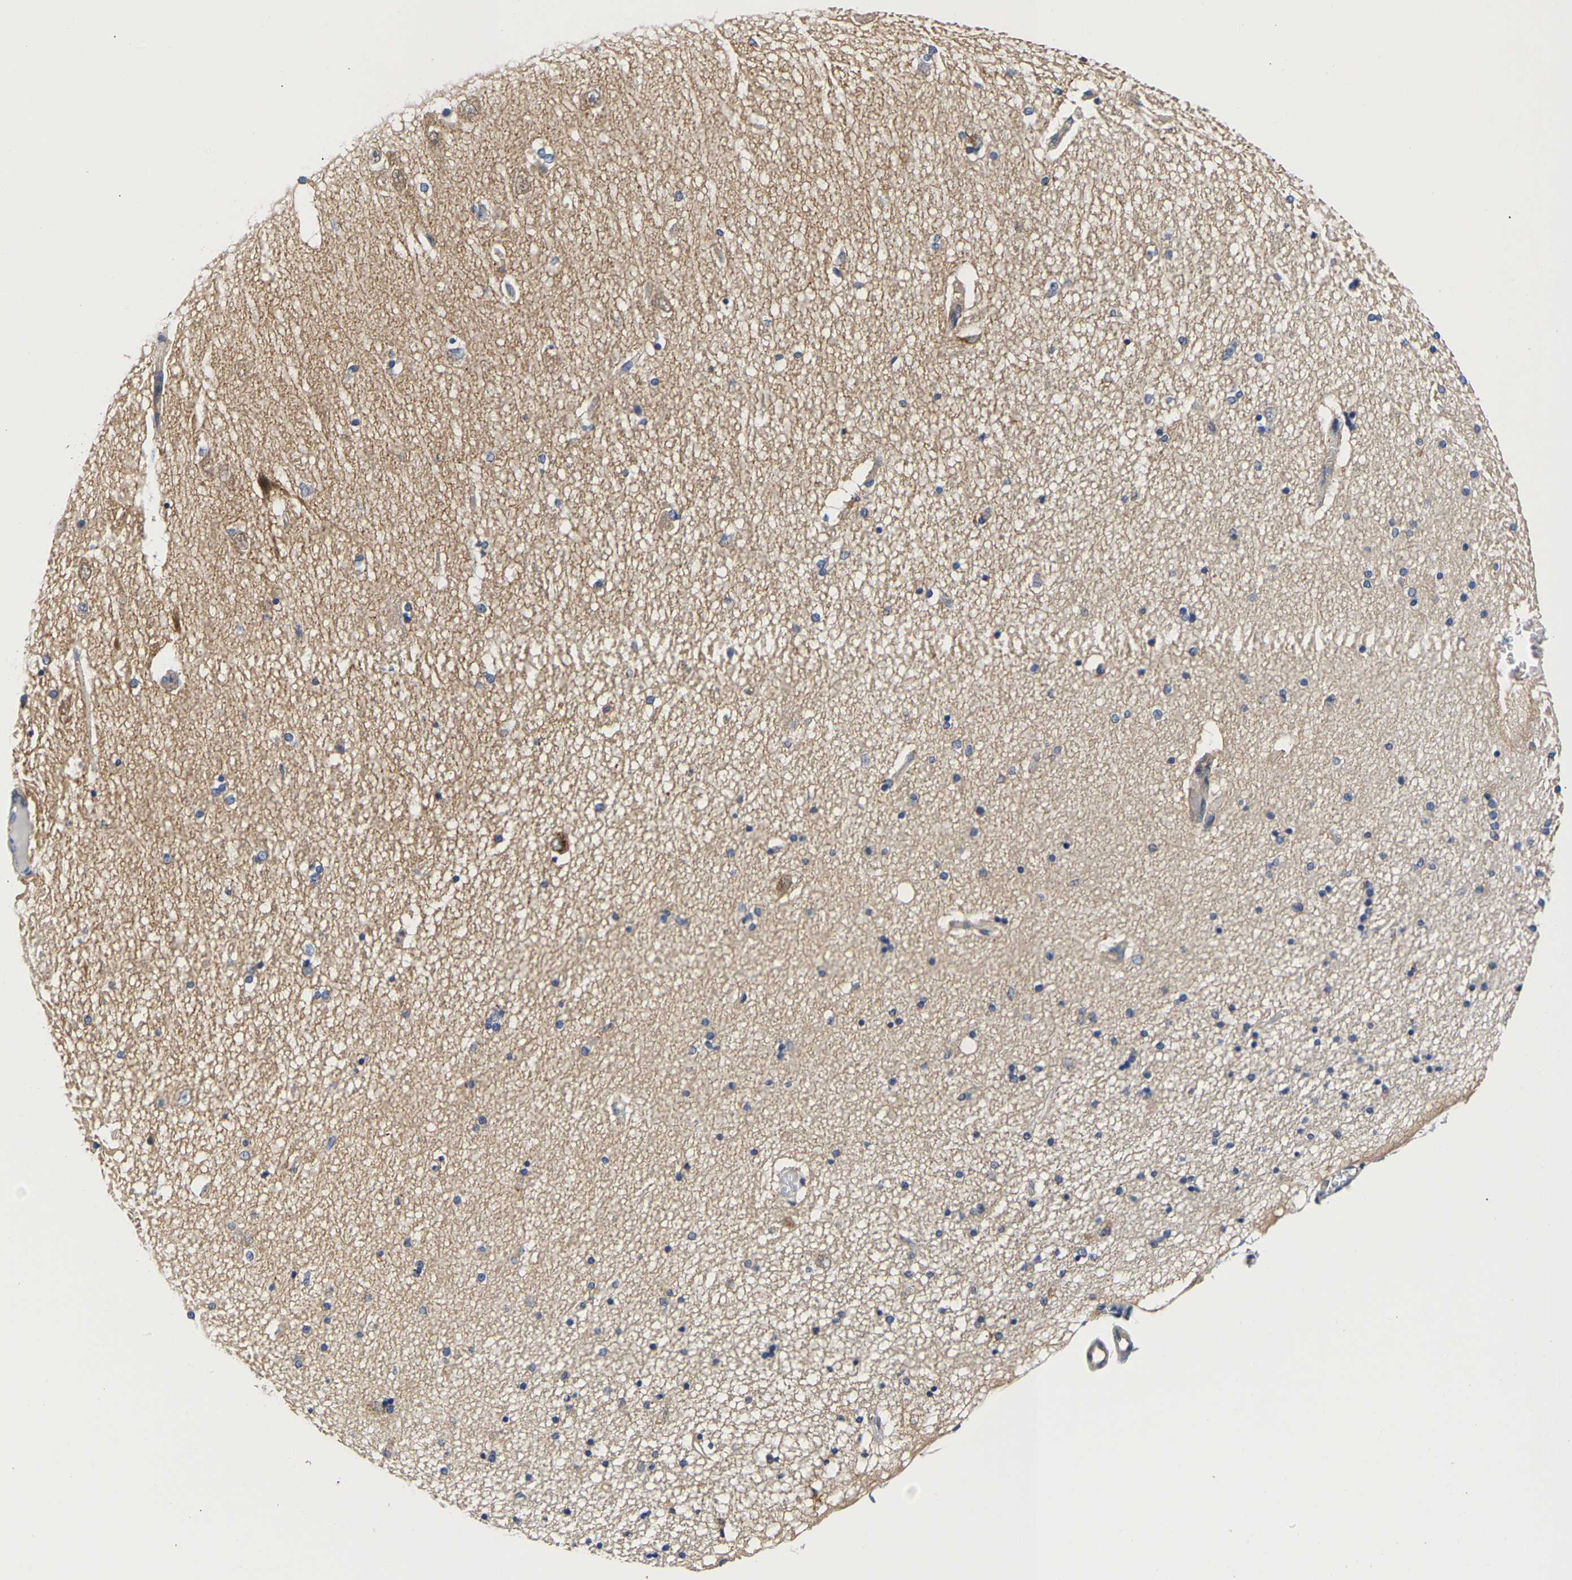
{"staining": {"intensity": "negative", "quantity": "none", "location": "none"}, "tissue": "hippocampus", "cell_type": "Glial cells", "image_type": "normal", "snomed": [{"axis": "morphology", "description": "Normal tissue, NOS"}, {"axis": "topography", "description": "Hippocampus"}], "caption": "This micrograph is of unremarkable hippocampus stained with immunohistochemistry to label a protein in brown with the nuclei are counter-stained blue. There is no staining in glial cells. (DAB (3,3'-diaminobenzidine) IHC with hematoxylin counter stain).", "gene": "CCDC6", "patient": {"sex": "female", "age": 54}}